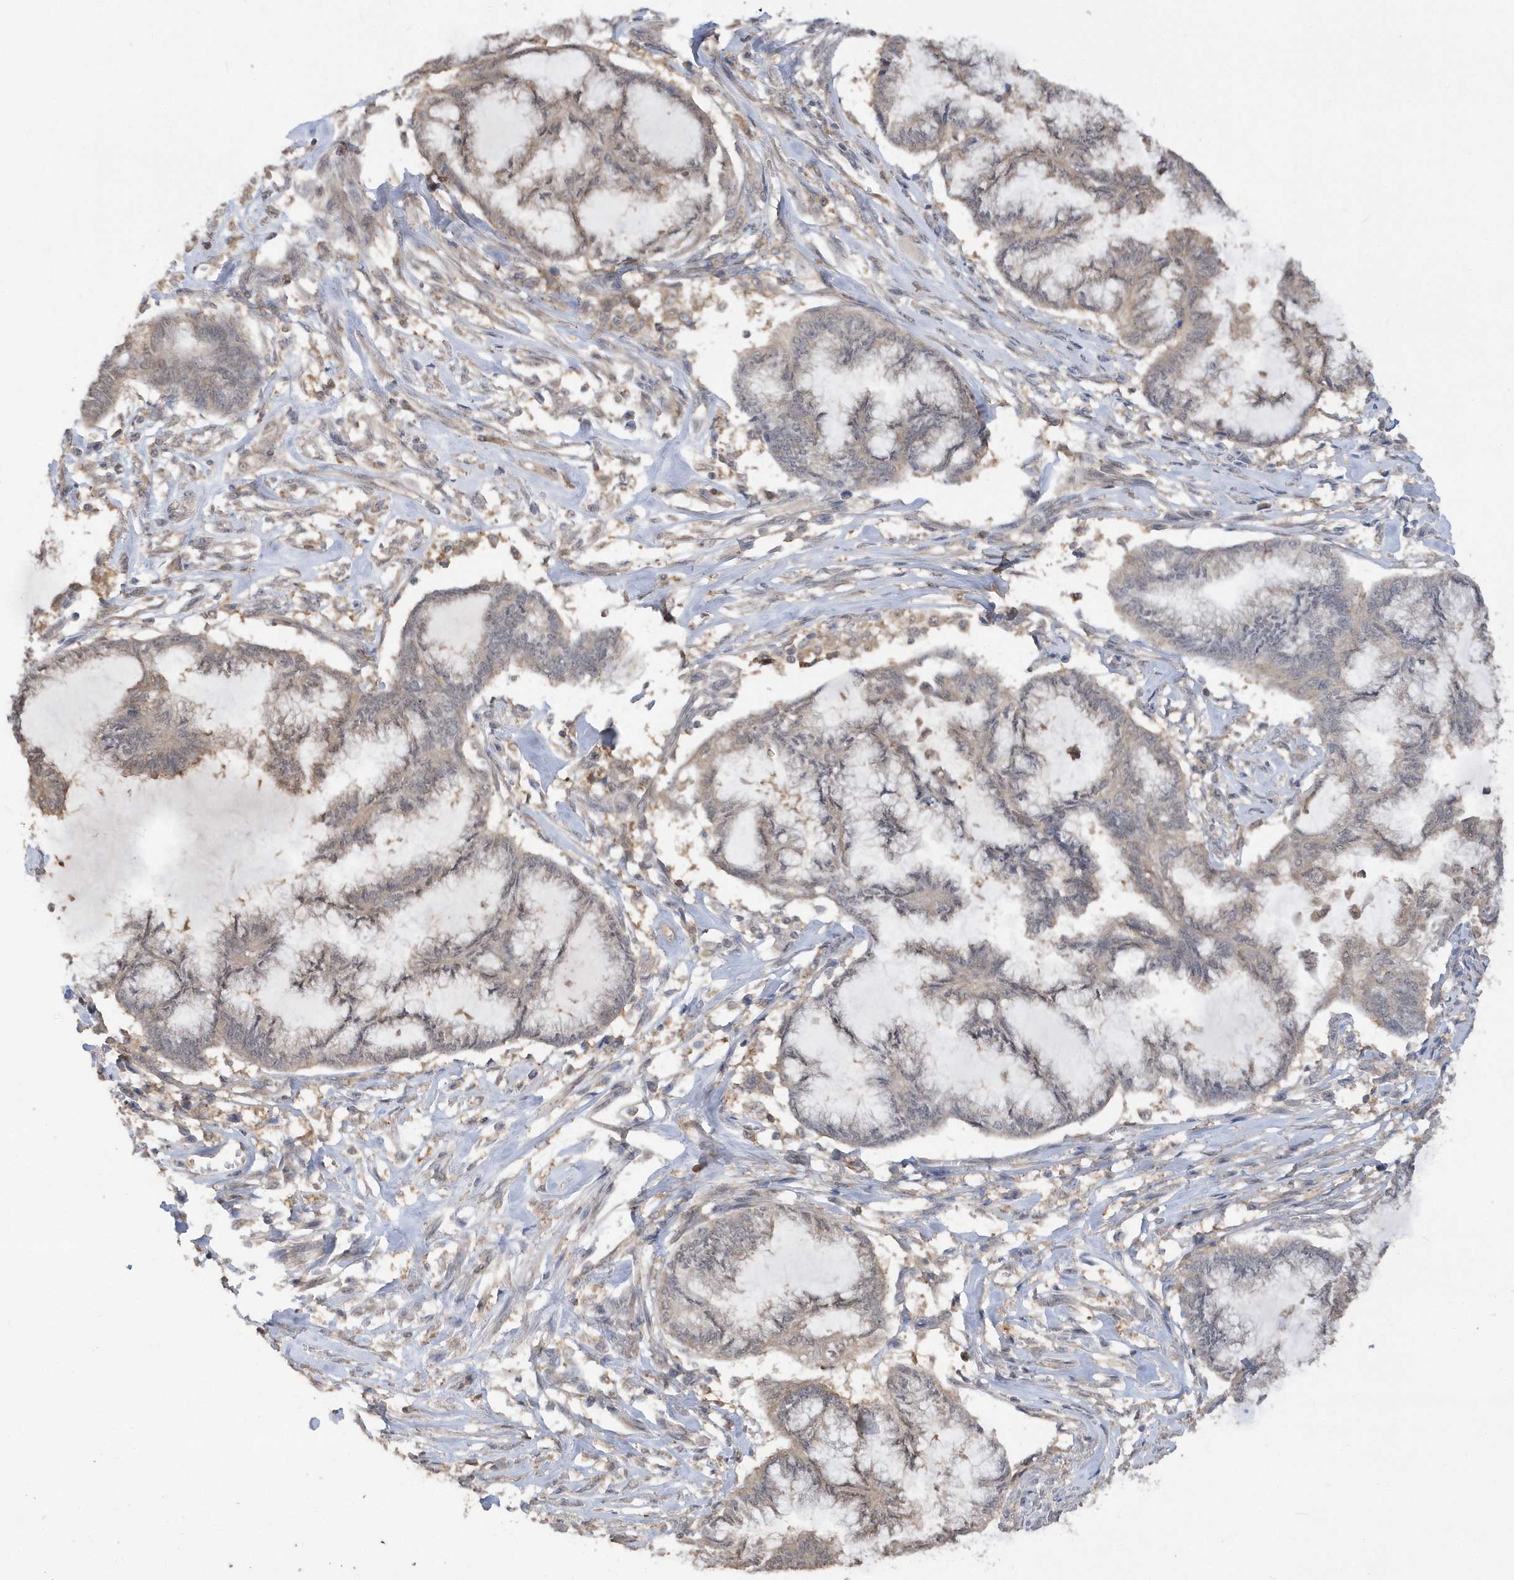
{"staining": {"intensity": "weak", "quantity": "25%-75%", "location": "cytoplasmic/membranous"}, "tissue": "endometrial cancer", "cell_type": "Tumor cells", "image_type": "cancer", "snomed": [{"axis": "morphology", "description": "Adenocarcinoma, NOS"}, {"axis": "topography", "description": "Endometrium"}], "caption": "Brown immunohistochemical staining in endometrial cancer (adenocarcinoma) exhibits weak cytoplasmic/membranous staining in approximately 25%-75% of tumor cells. The staining is performed using DAB (3,3'-diaminobenzidine) brown chromogen to label protein expression. The nuclei are counter-stained blue using hematoxylin.", "gene": "RPE", "patient": {"sex": "female", "age": 86}}